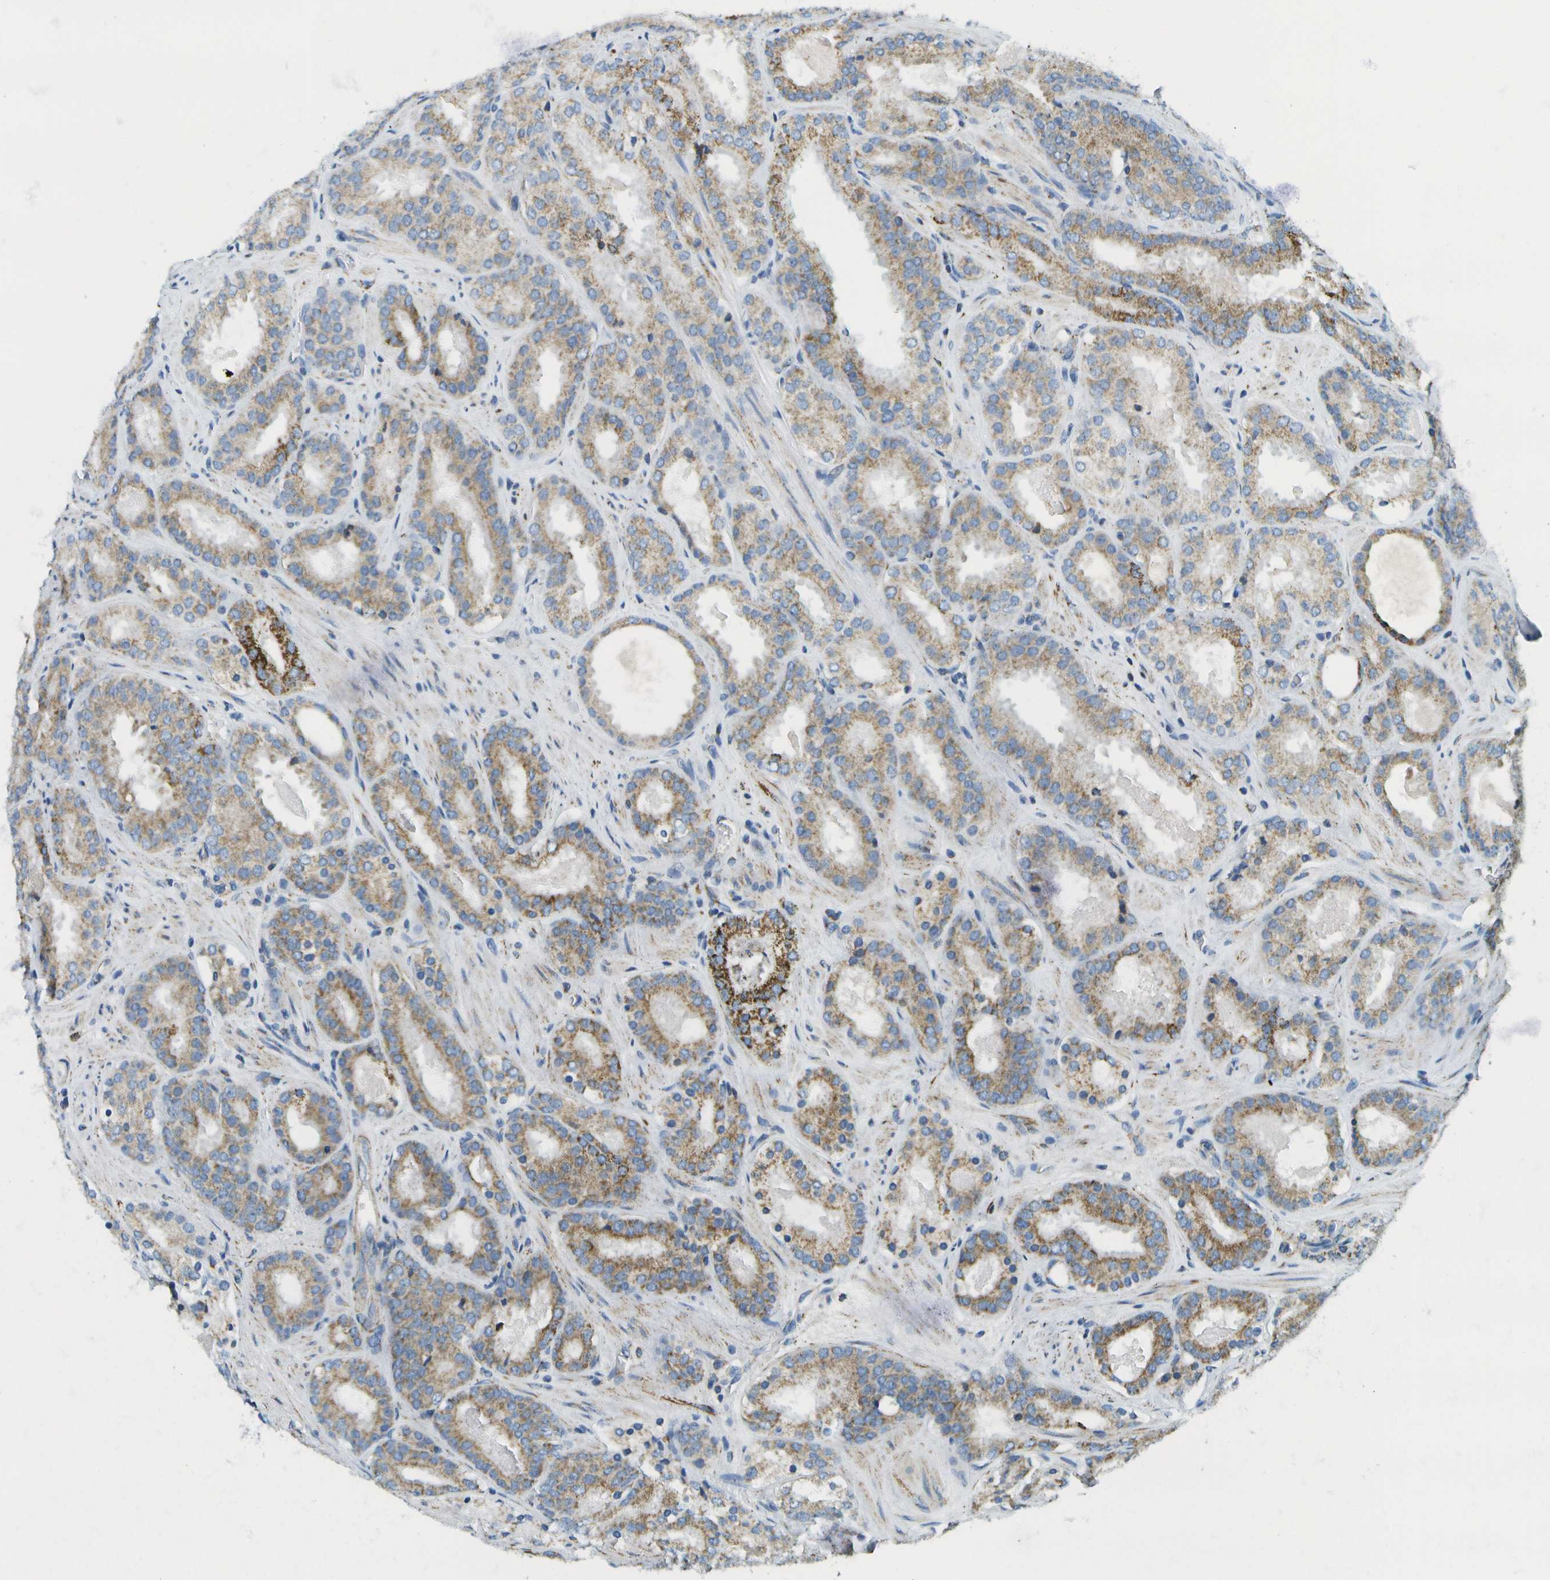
{"staining": {"intensity": "moderate", "quantity": "25%-75%", "location": "cytoplasmic/membranous"}, "tissue": "prostate cancer", "cell_type": "Tumor cells", "image_type": "cancer", "snomed": [{"axis": "morphology", "description": "Adenocarcinoma, Low grade"}, {"axis": "topography", "description": "Prostate"}], "caption": "High-magnification brightfield microscopy of low-grade adenocarcinoma (prostate) stained with DAB (3,3'-diaminobenzidine) (brown) and counterstained with hematoxylin (blue). tumor cells exhibit moderate cytoplasmic/membranous staining is present in about25%-75% of cells. Nuclei are stained in blue.", "gene": "HLCS", "patient": {"sex": "male", "age": 69}}